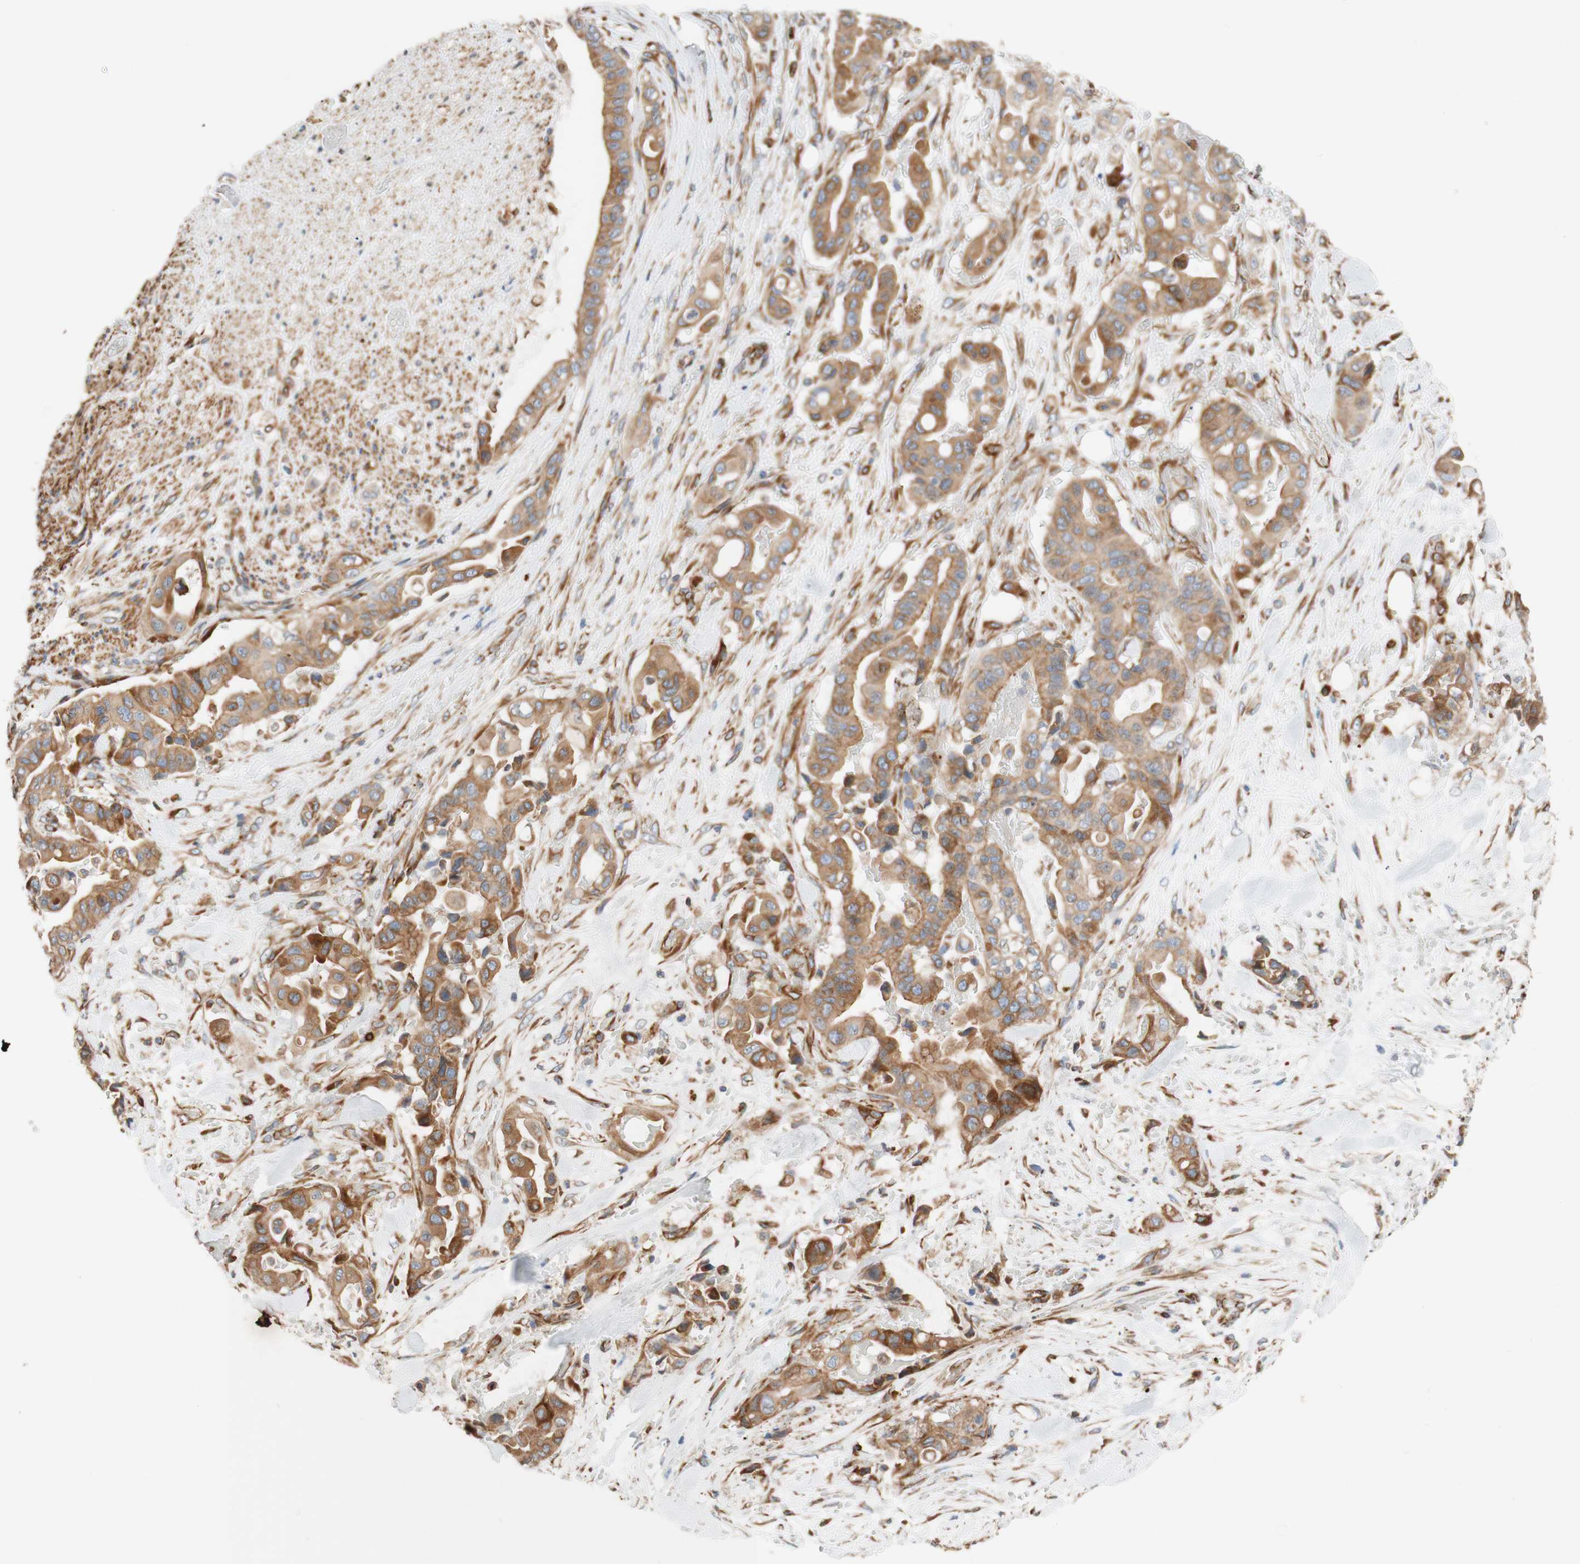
{"staining": {"intensity": "moderate", "quantity": ">75%", "location": "cytoplasmic/membranous"}, "tissue": "liver cancer", "cell_type": "Tumor cells", "image_type": "cancer", "snomed": [{"axis": "morphology", "description": "Cholangiocarcinoma"}, {"axis": "topography", "description": "Liver"}], "caption": "Immunohistochemistry of liver cholangiocarcinoma shows medium levels of moderate cytoplasmic/membranous staining in about >75% of tumor cells. (brown staining indicates protein expression, while blue staining denotes nuclei).", "gene": "C1orf43", "patient": {"sex": "female", "age": 61}}